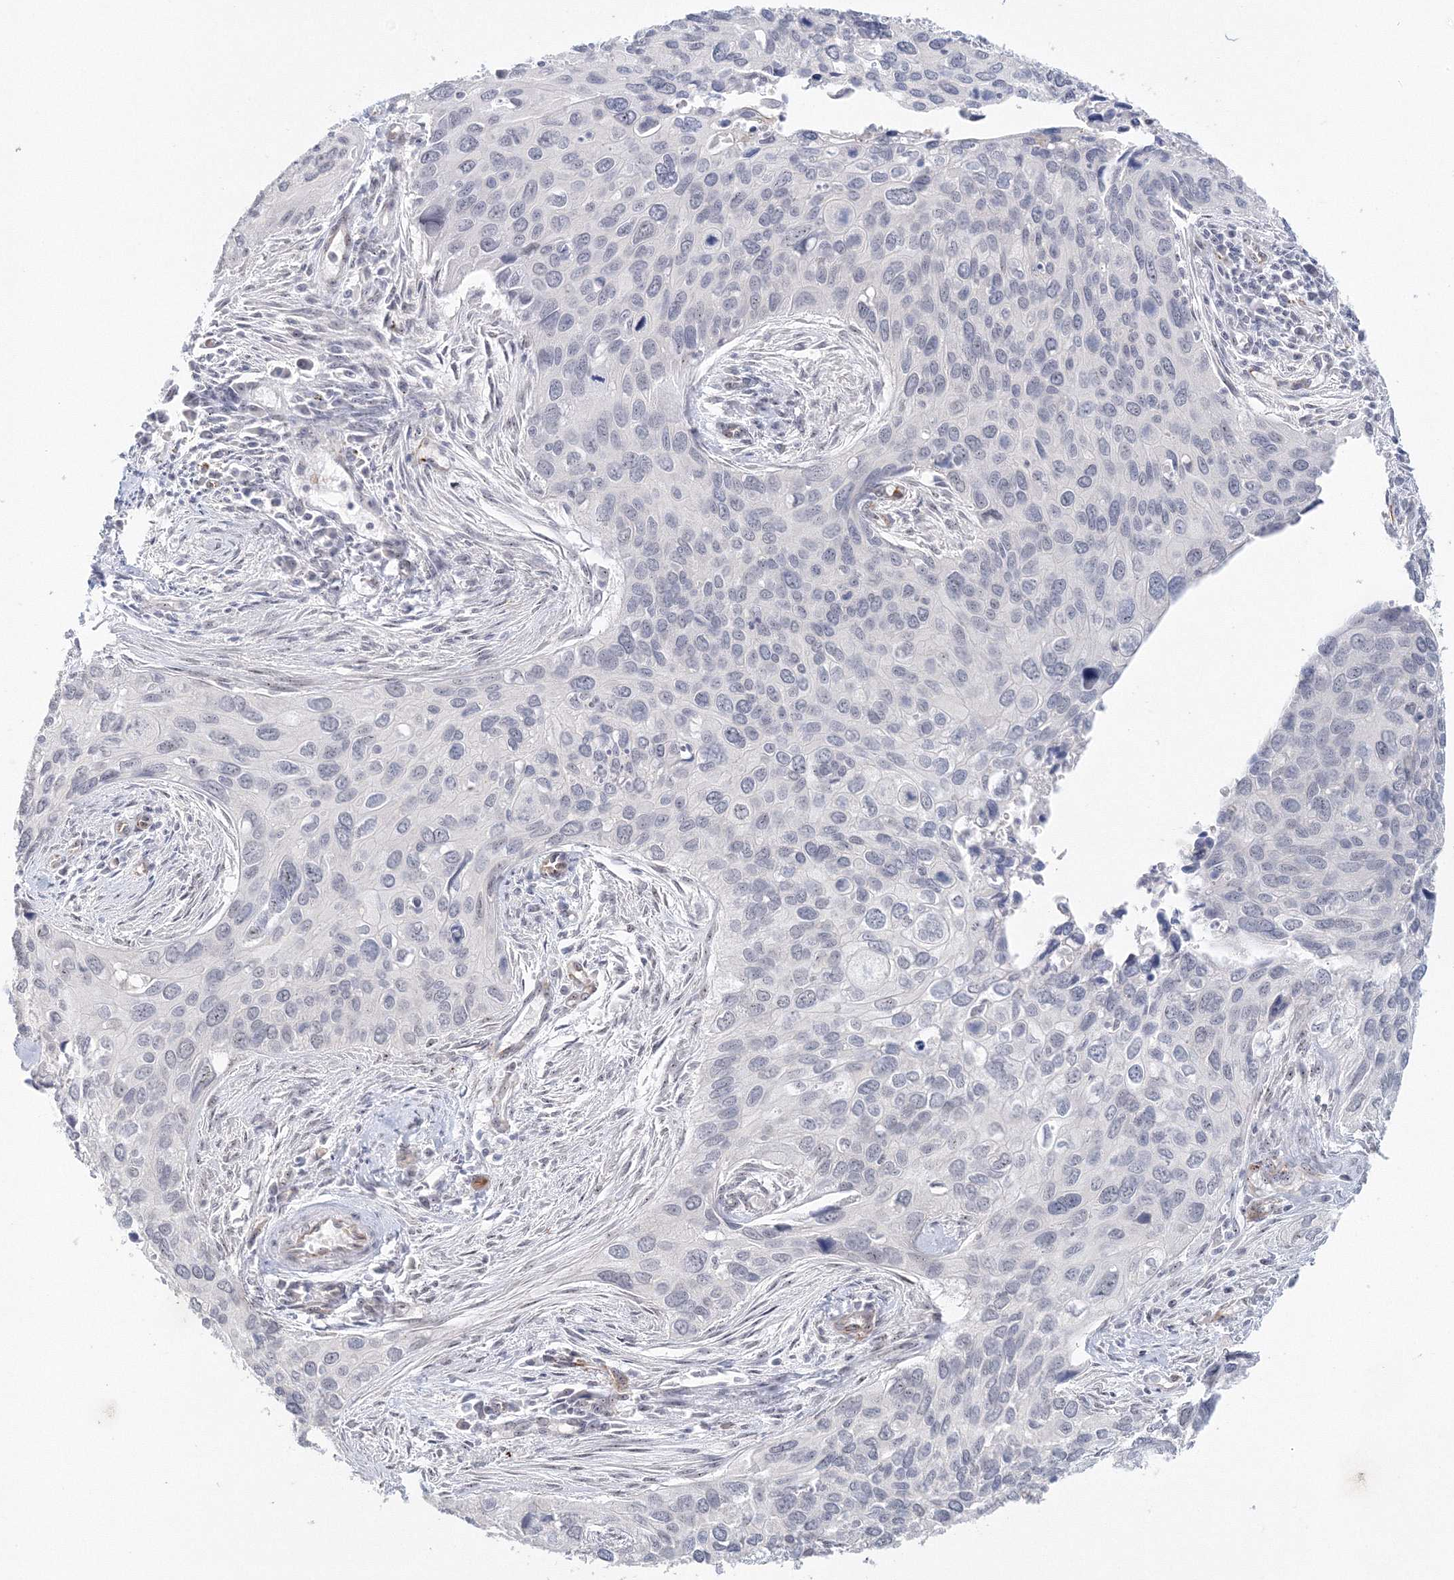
{"staining": {"intensity": "negative", "quantity": "none", "location": "none"}, "tissue": "cervical cancer", "cell_type": "Tumor cells", "image_type": "cancer", "snomed": [{"axis": "morphology", "description": "Squamous cell carcinoma, NOS"}, {"axis": "topography", "description": "Cervix"}], "caption": "Immunohistochemistry (IHC) photomicrograph of human cervical cancer (squamous cell carcinoma) stained for a protein (brown), which demonstrates no staining in tumor cells. (DAB immunohistochemistry with hematoxylin counter stain).", "gene": "SIRT7", "patient": {"sex": "female", "age": 55}}